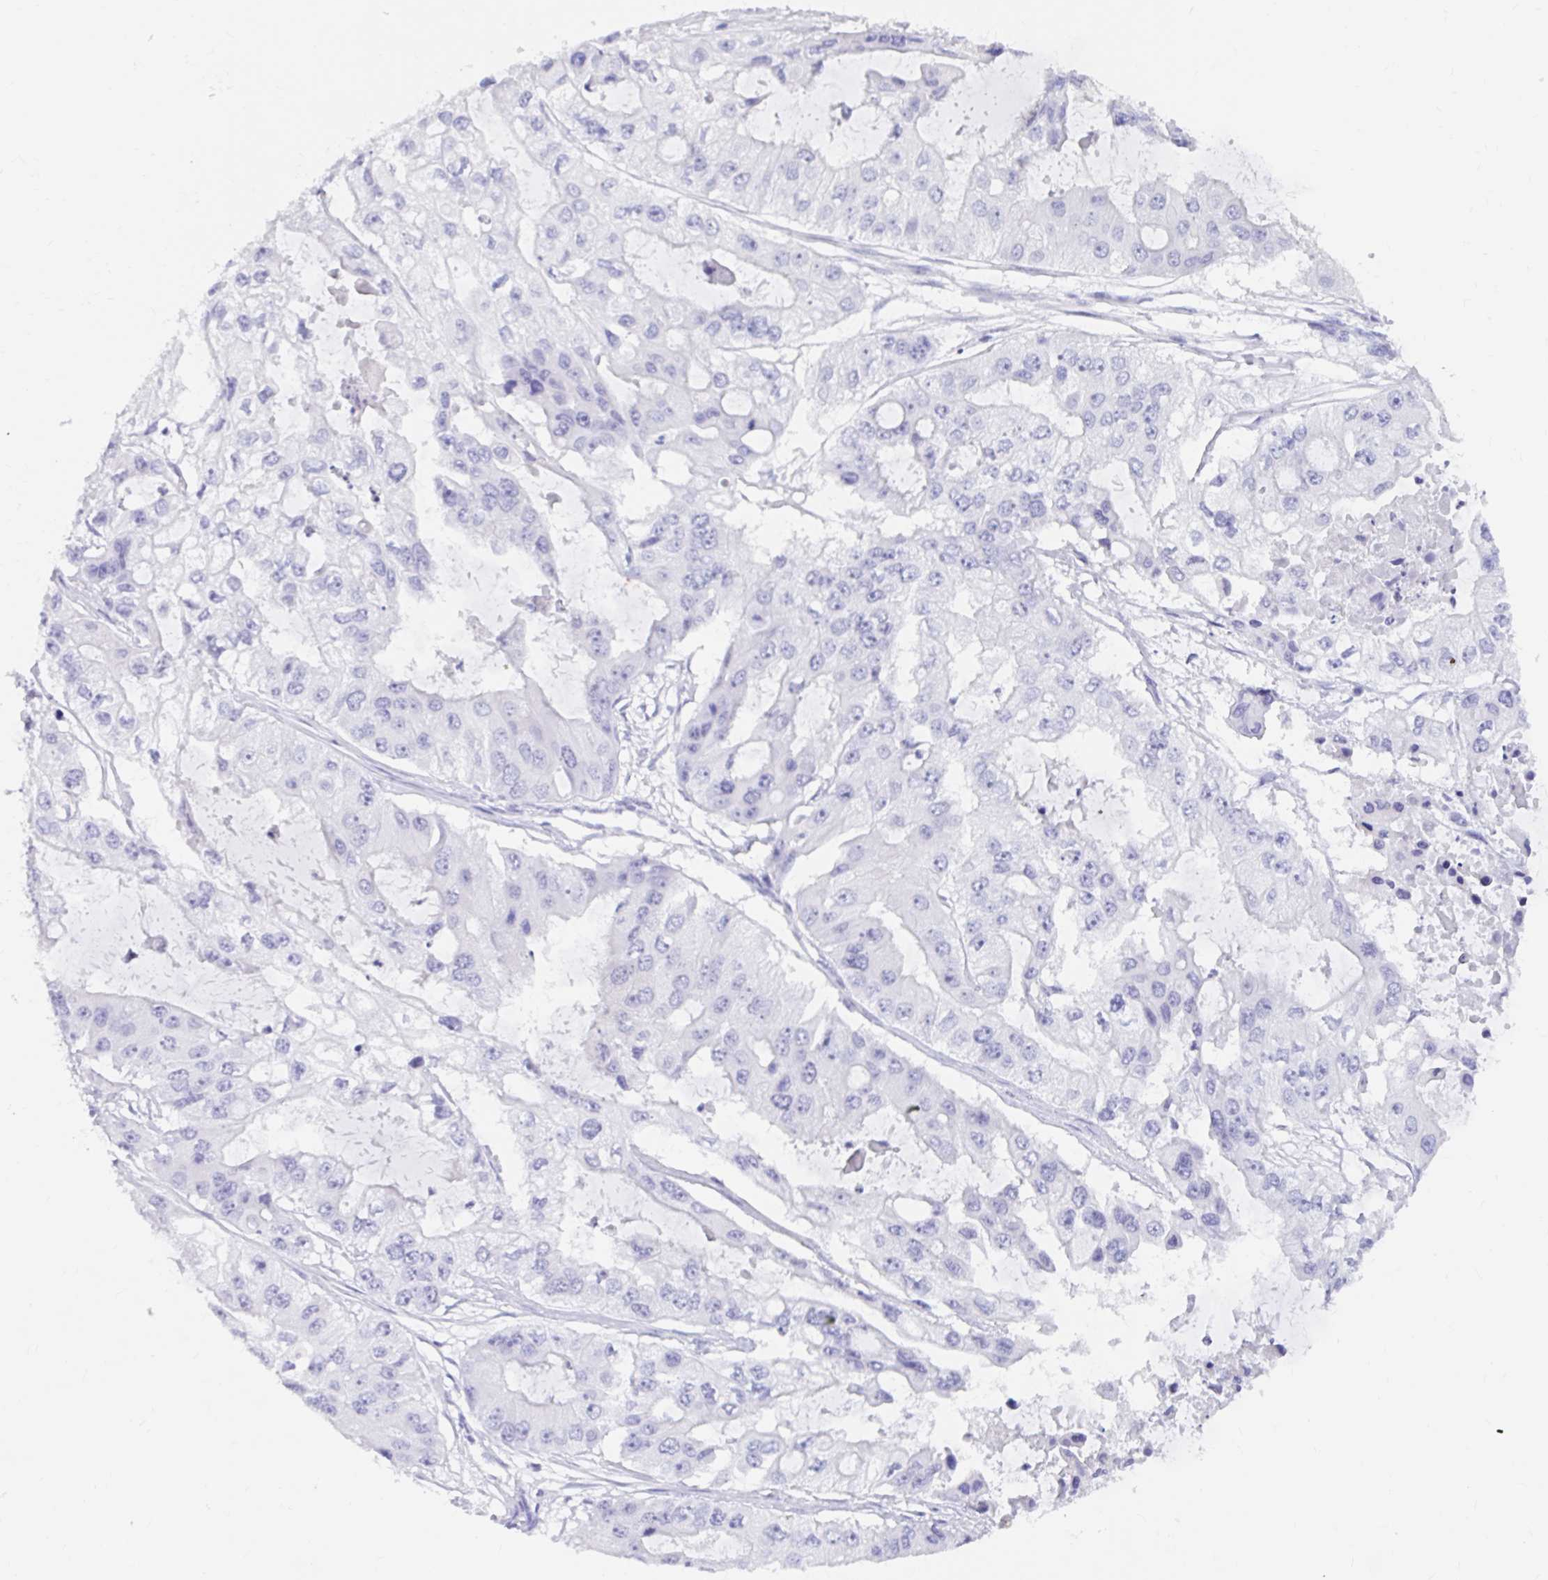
{"staining": {"intensity": "negative", "quantity": "none", "location": "none"}, "tissue": "ovarian cancer", "cell_type": "Tumor cells", "image_type": "cancer", "snomed": [{"axis": "morphology", "description": "Cystadenocarcinoma, serous, NOS"}, {"axis": "topography", "description": "Ovary"}], "caption": "Tumor cells are negative for protein expression in human serous cystadenocarcinoma (ovarian). (DAB immunohistochemistry (IHC) with hematoxylin counter stain).", "gene": "DPEP3", "patient": {"sex": "female", "age": 56}}